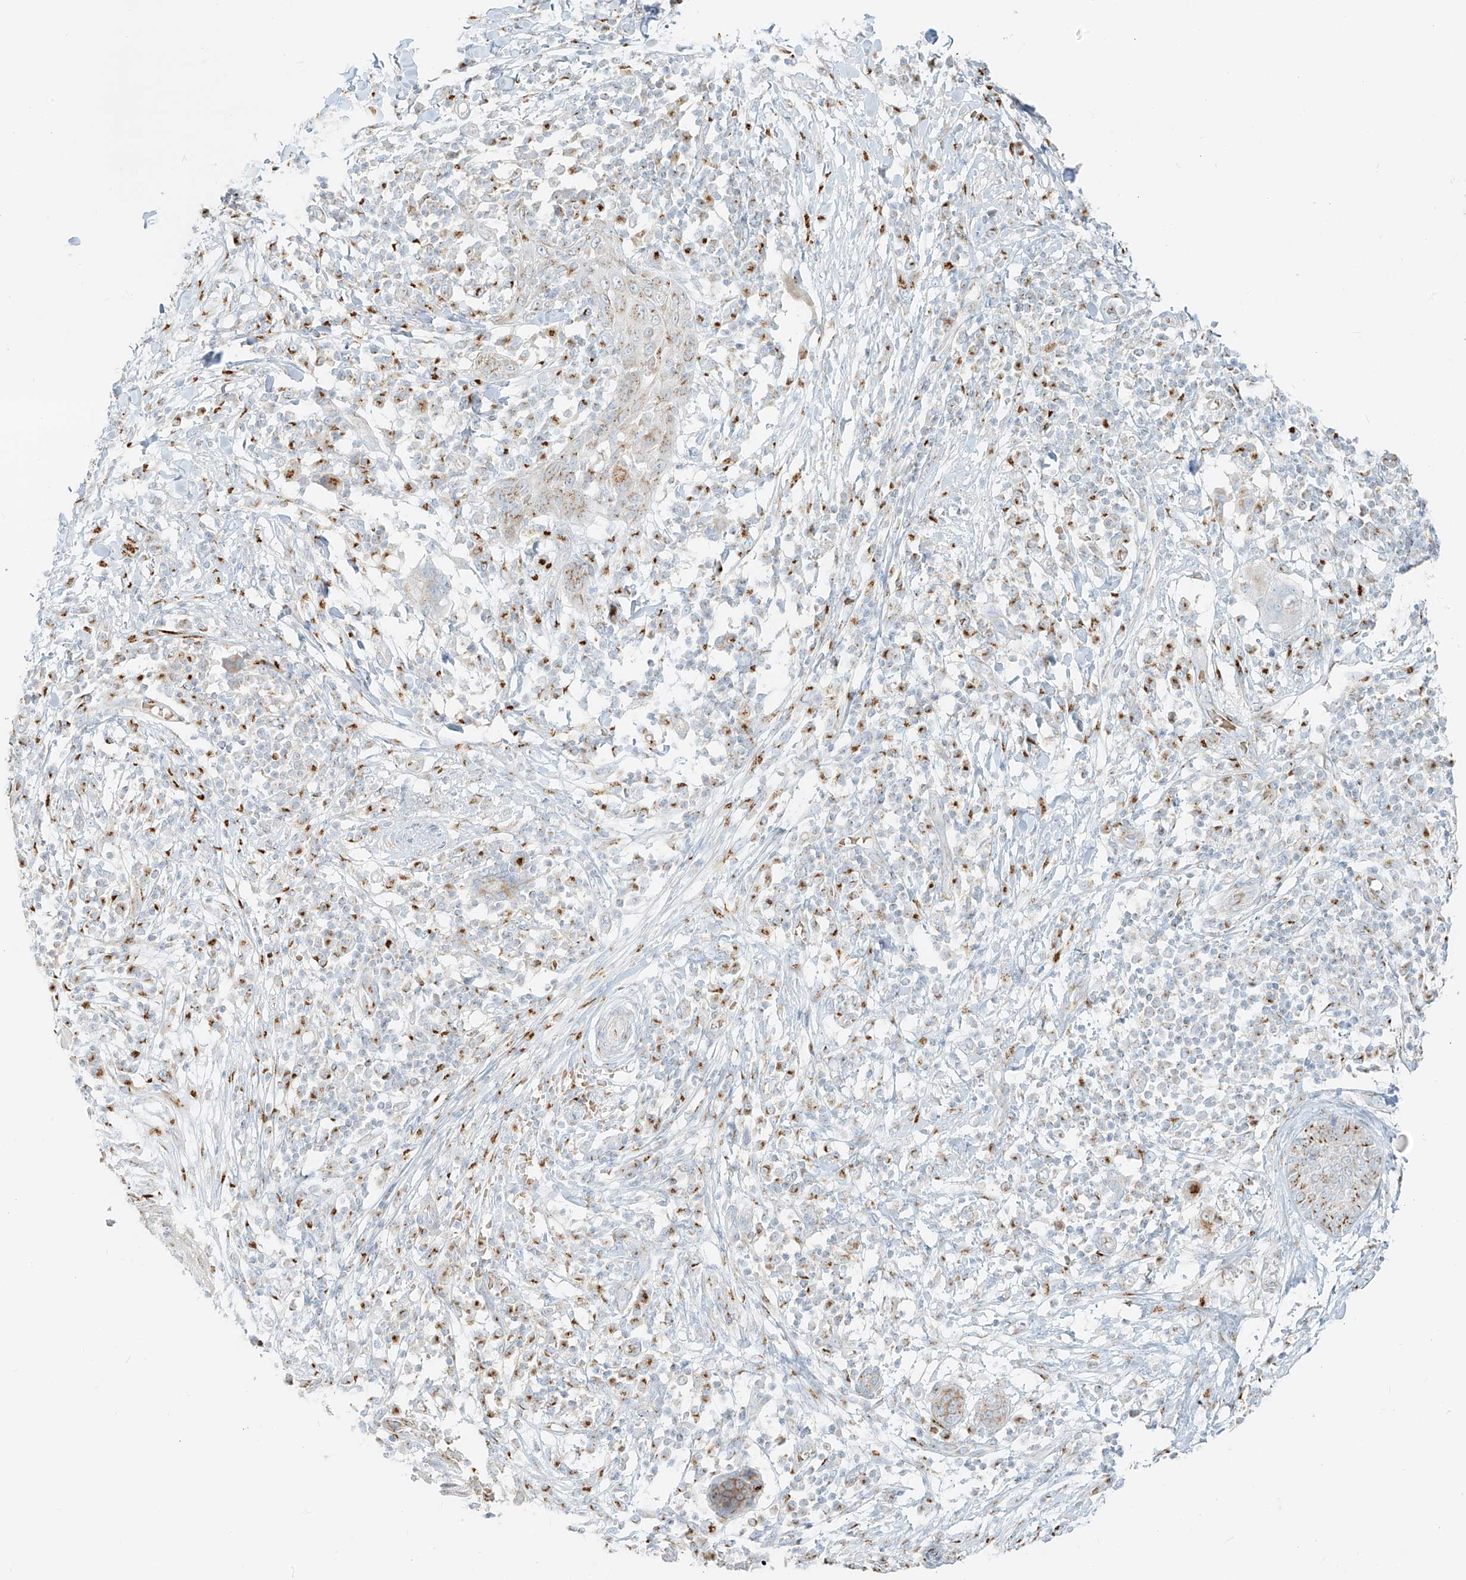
{"staining": {"intensity": "weak", "quantity": "25%-75%", "location": "cytoplasmic/membranous"}, "tissue": "skin cancer", "cell_type": "Tumor cells", "image_type": "cancer", "snomed": [{"axis": "morphology", "description": "Squamous cell carcinoma, NOS"}, {"axis": "topography", "description": "Skin"}], "caption": "Immunohistochemical staining of skin squamous cell carcinoma displays low levels of weak cytoplasmic/membranous protein positivity in approximately 25%-75% of tumor cells.", "gene": "TMEM87B", "patient": {"sex": "female", "age": 88}}